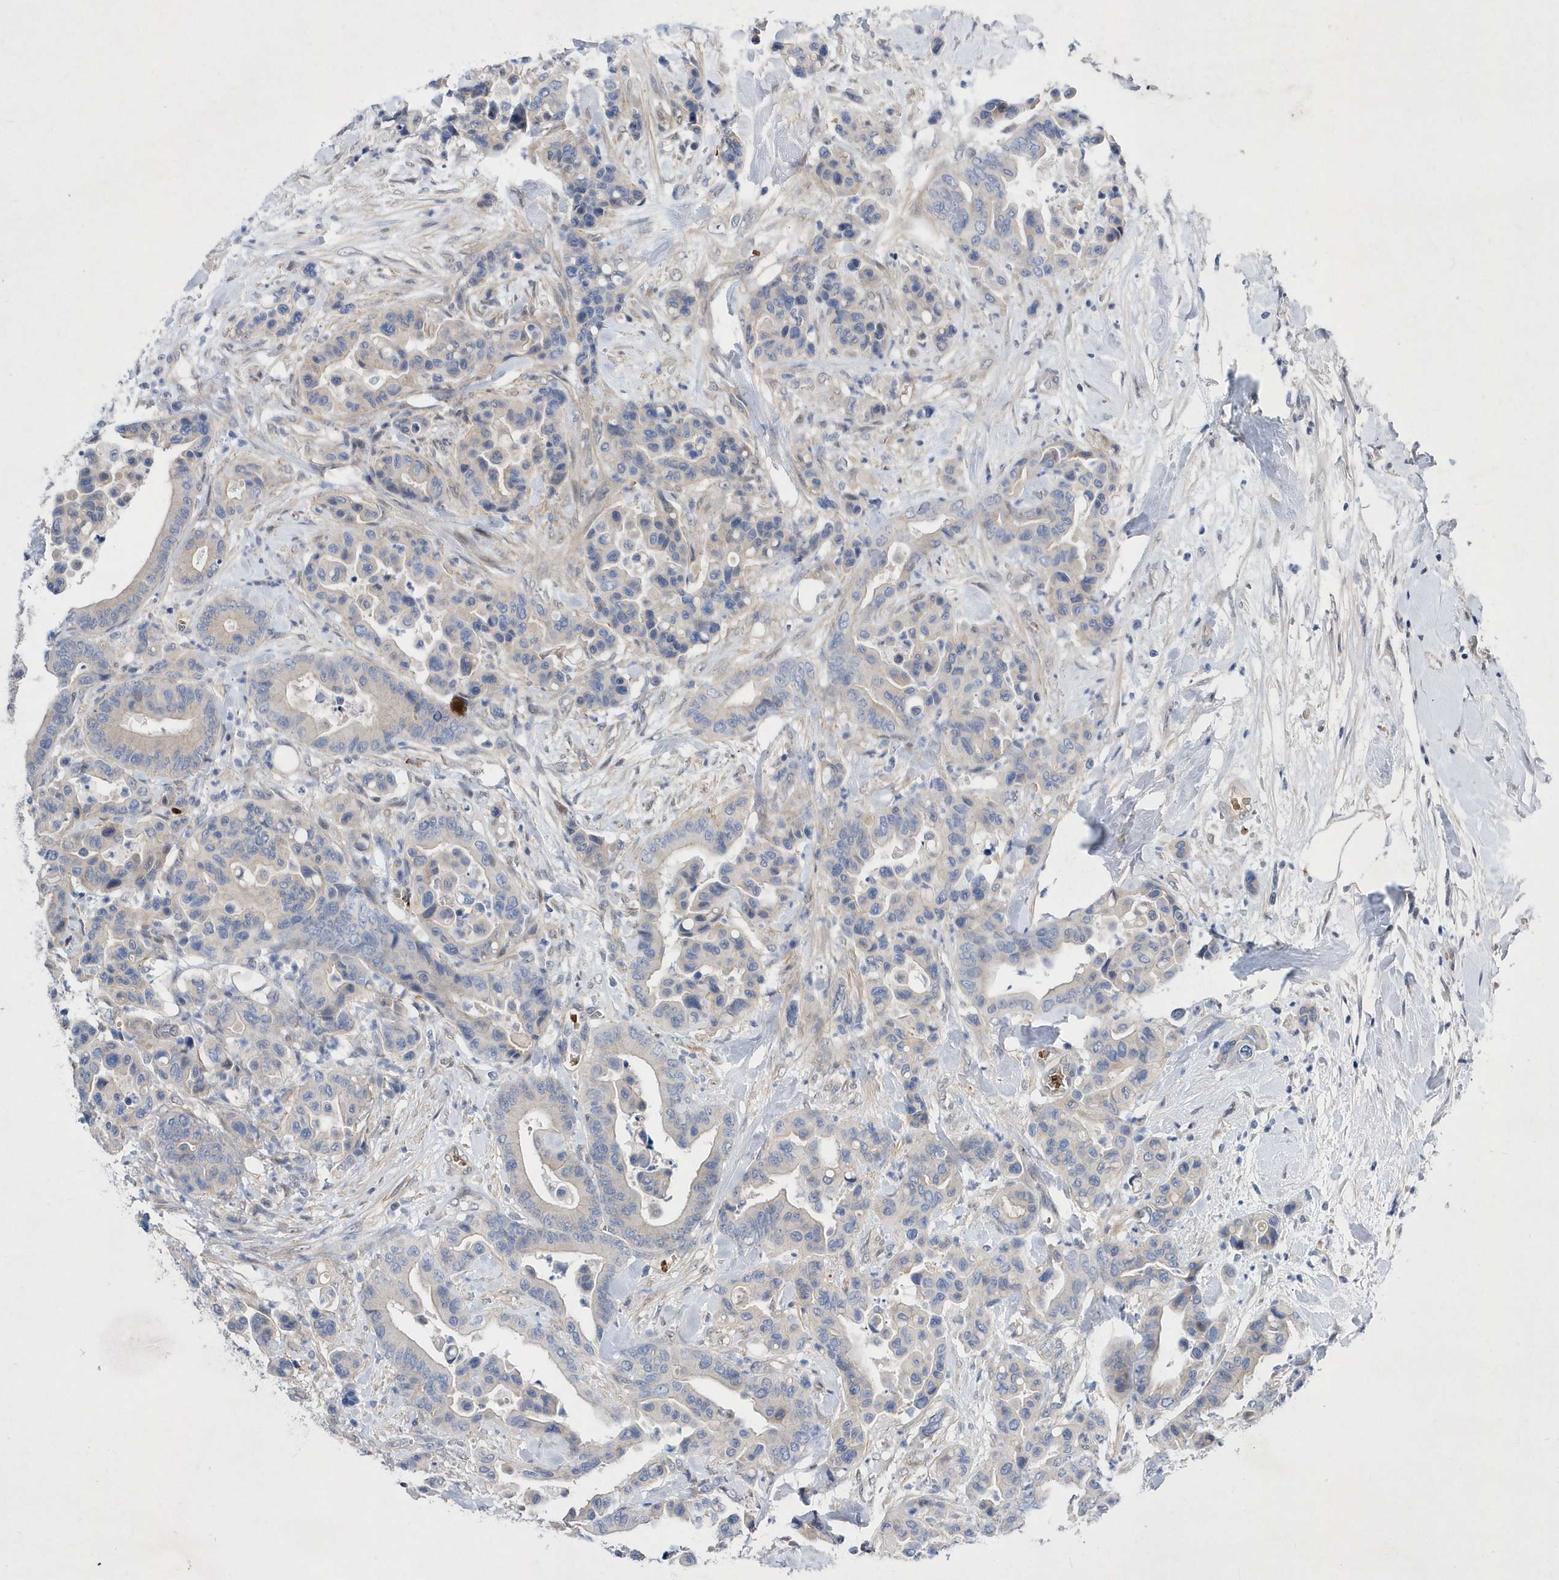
{"staining": {"intensity": "negative", "quantity": "none", "location": "none"}, "tissue": "colorectal cancer", "cell_type": "Tumor cells", "image_type": "cancer", "snomed": [{"axis": "morphology", "description": "Normal tissue, NOS"}, {"axis": "morphology", "description": "Adenocarcinoma, NOS"}, {"axis": "topography", "description": "Colon"}], "caption": "Tumor cells are negative for protein expression in human adenocarcinoma (colorectal).", "gene": "ZNF875", "patient": {"sex": "male", "age": 82}}